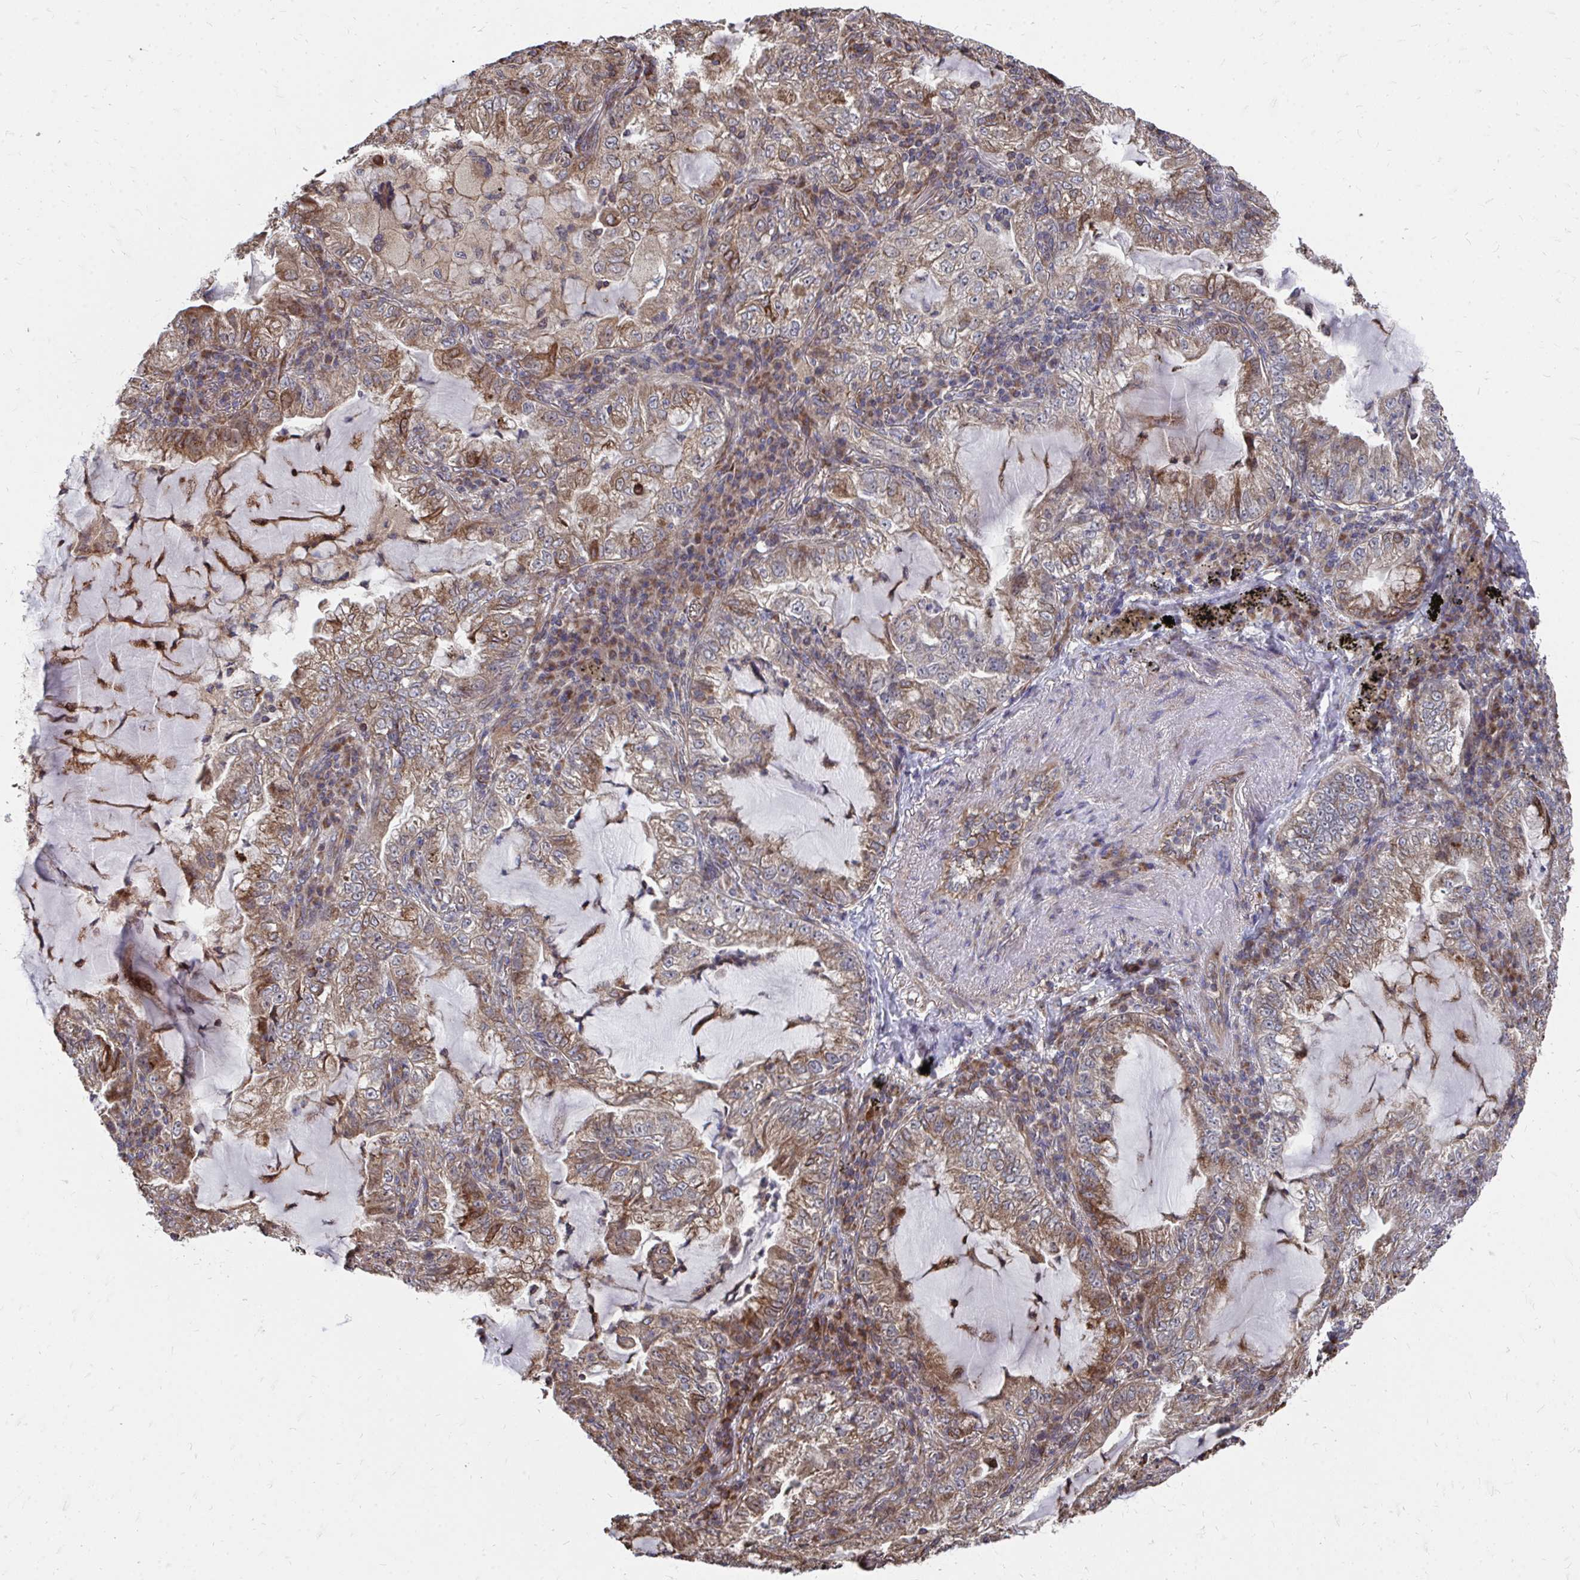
{"staining": {"intensity": "moderate", "quantity": ">75%", "location": "cytoplasmic/membranous"}, "tissue": "lung cancer", "cell_type": "Tumor cells", "image_type": "cancer", "snomed": [{"axis": "morphology", "description": "Adenocarcinoma, NOS"}, {"axis": "topography", "description": "Lung"}], "caption": "Immunohistochemical staining of lung cancer (adenocarcinoma) demonstrates medium levels of moderate cytoplasmic/membranous positivity in approximately >75% of tumor cells.", "gene": "FAM89A", "patient": {"sex": "female", "age": 73}}